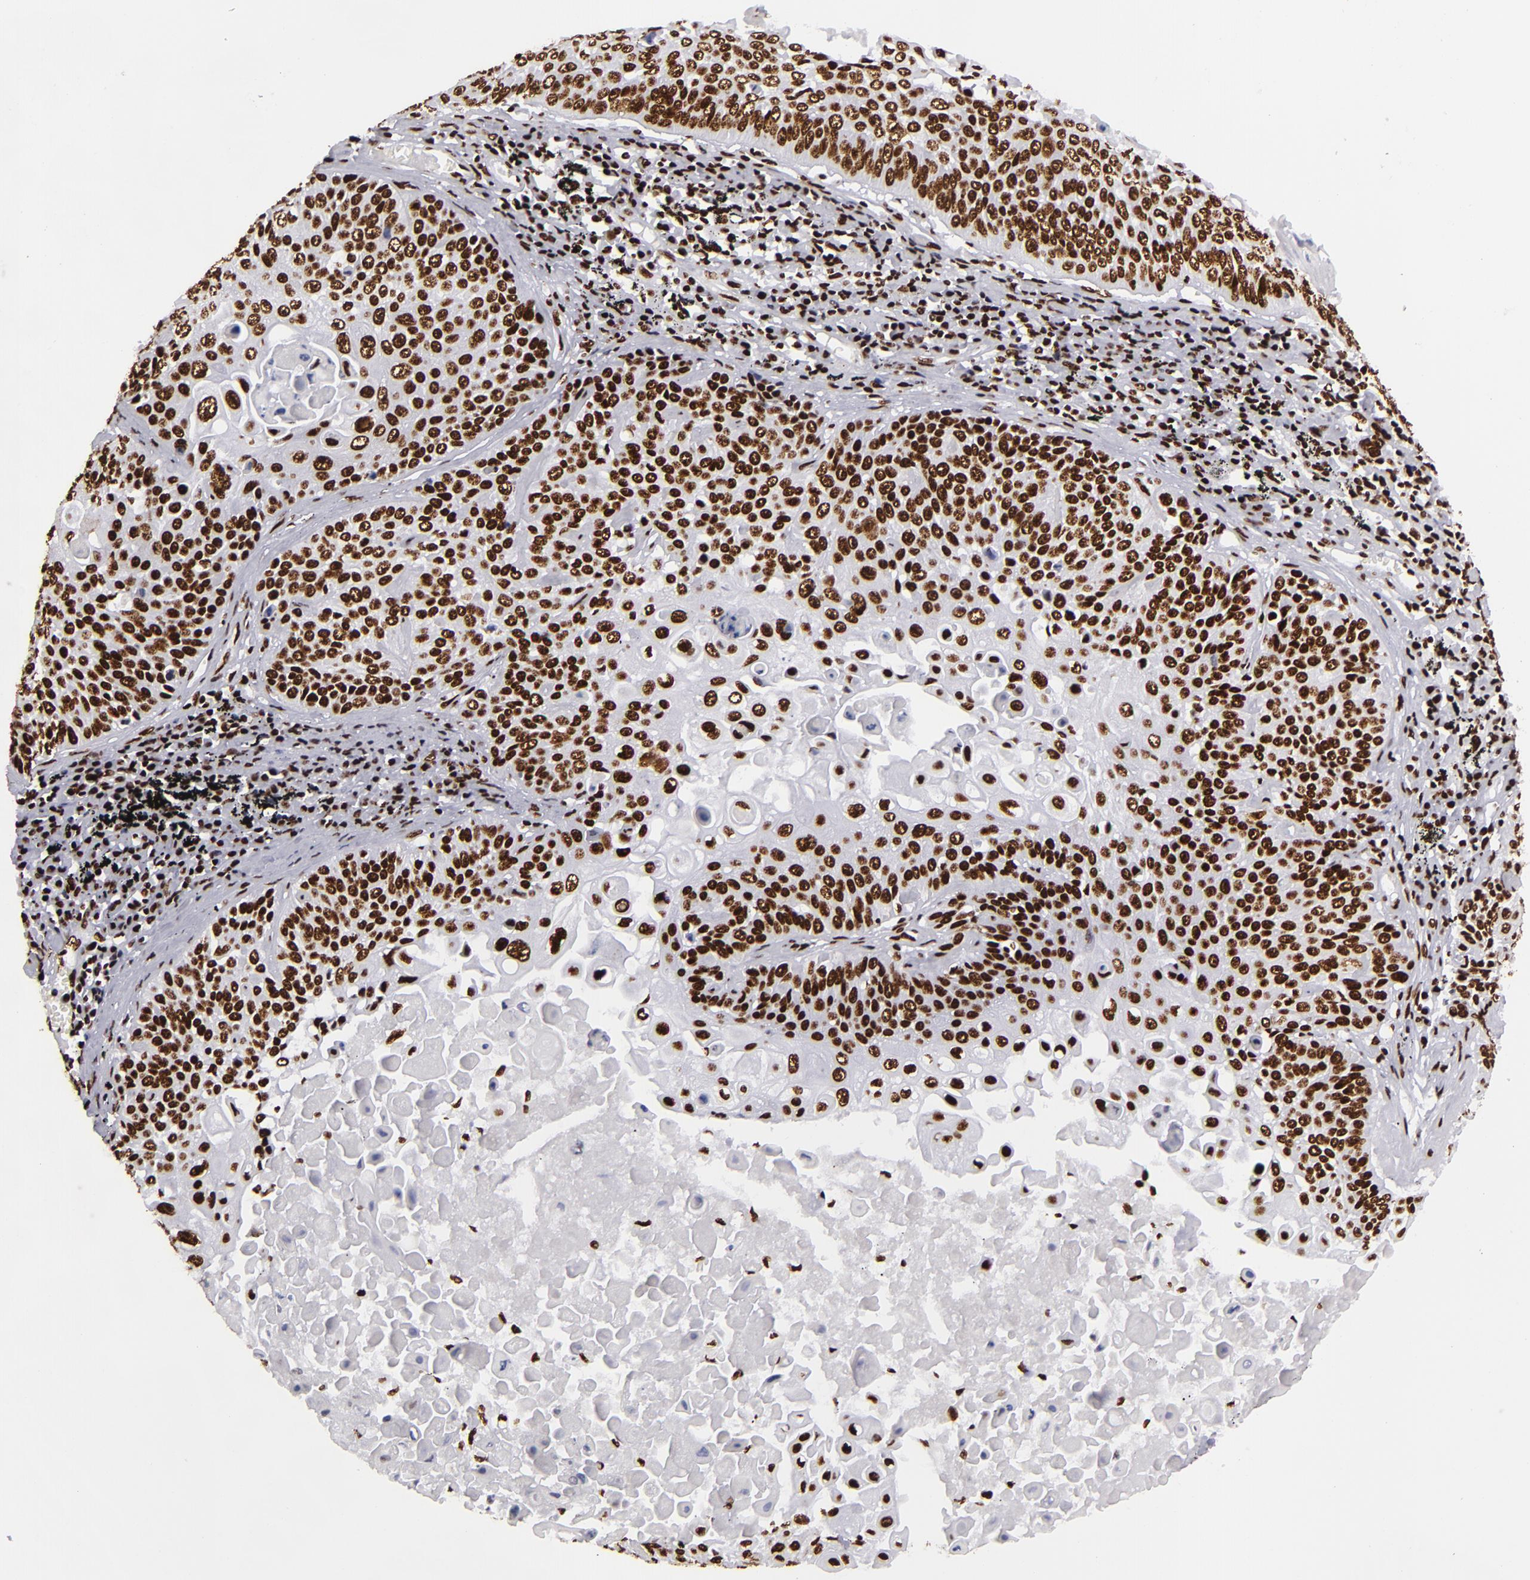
{"staining": {"intensity": "strong", "quantity": ">75%", "location": "nuclear"}, "tissue": "lung cancer", "cell_type": "Tumor cells", "image_type": "cancer", "snomed": [{"axis": "morphology", "description": "Adenocarcinoma, NOS"}, {"axis": "topography", "description": "Lung"}], "caption": "This is a photomicrograph of immunohistochemistry (IHC) staining of lung cancer (adenocarcinoma), which shows strong expression in the nuclear of tumor cells.", "gene": "SAFB", "patient": {"sex": "male", "age": 60}}